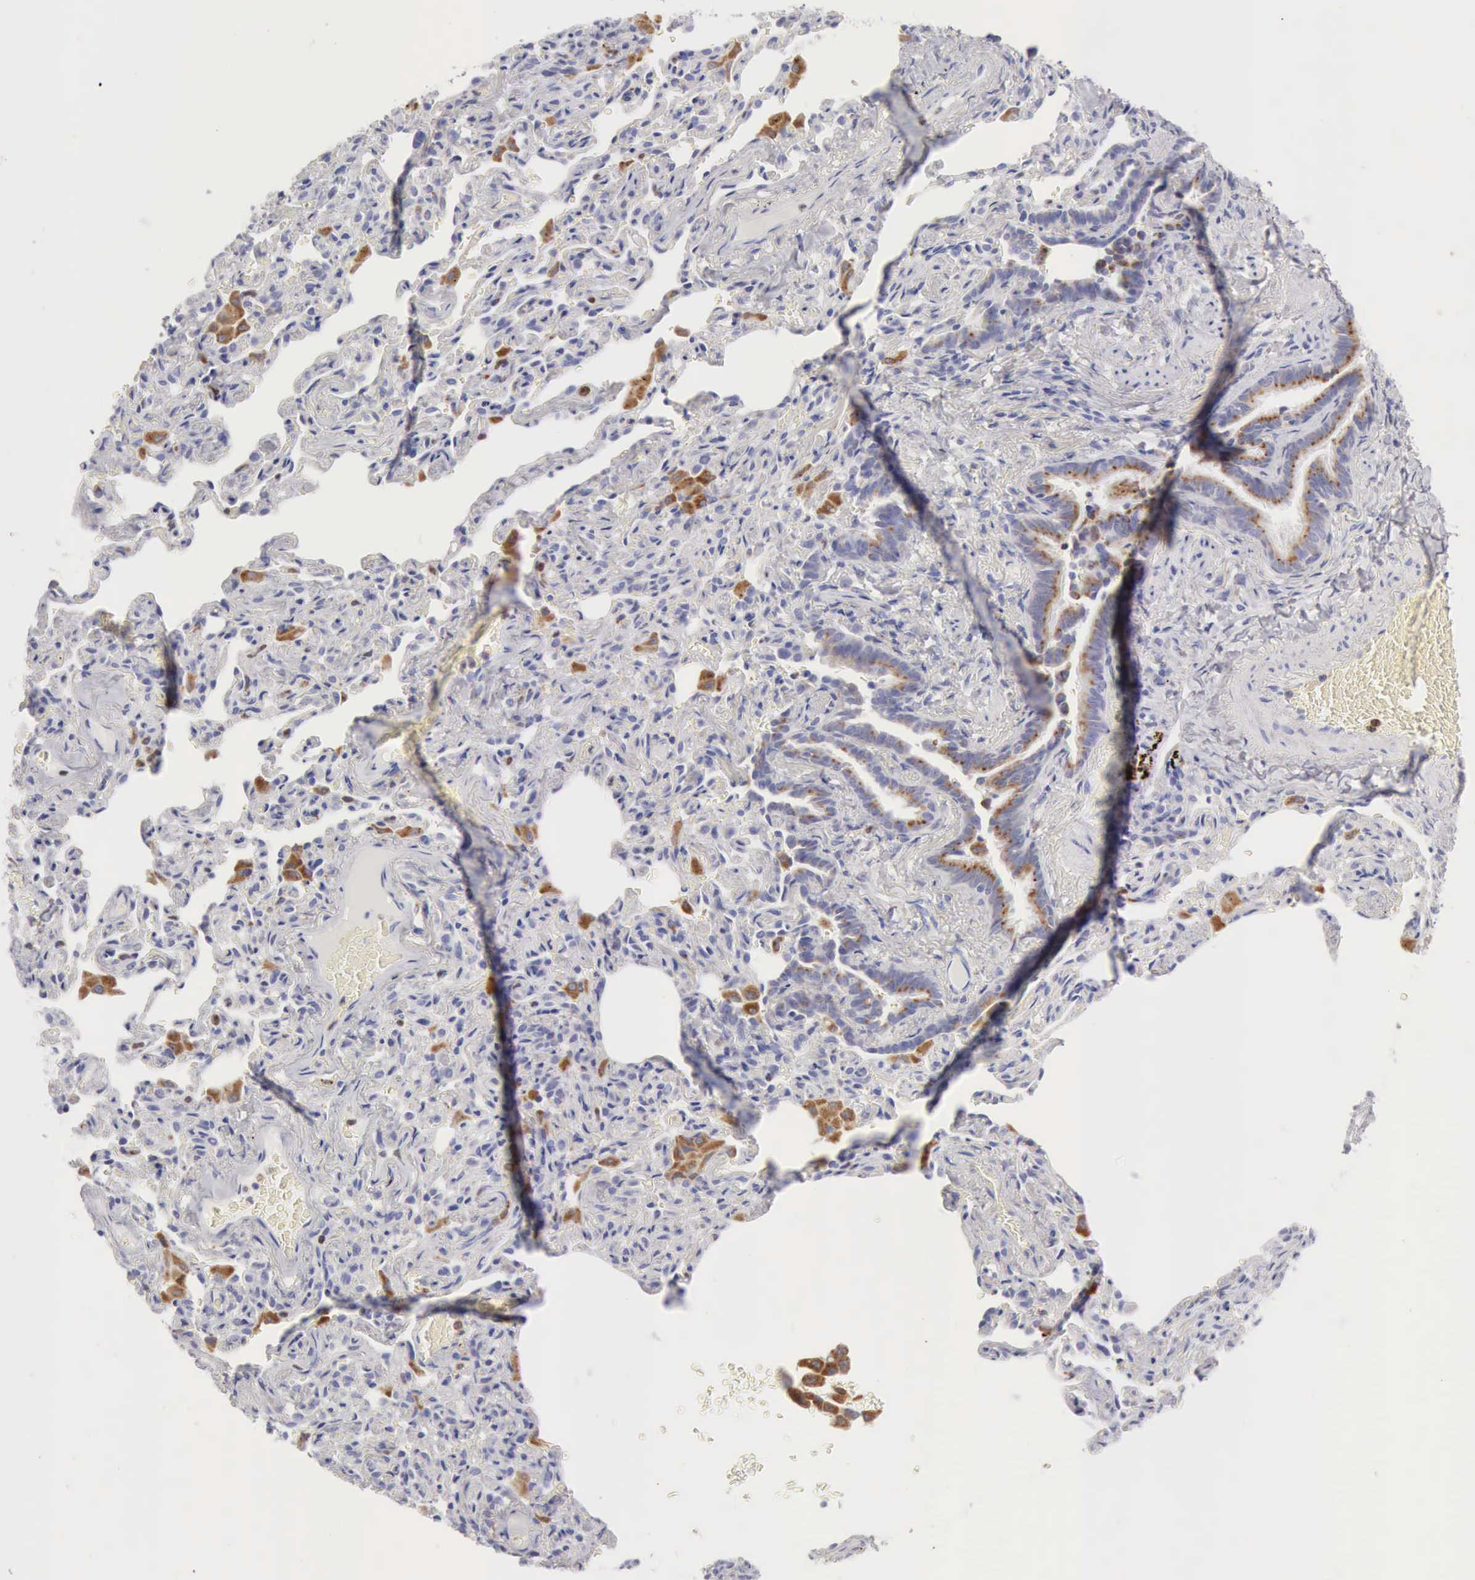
{"staining": {"intensity": "moderate", "quantity": ">75%", "location": "cytoplasmic/membranous"}, "tissue": "bronchus", "cell_type": "Respiratory epithelial cells", "image_type": "normal", "snomed": [{"axis": "morphology", "description": "Normal tissue, NOS"}, {"axis": "topography", "description": "Cartilage tissue"}, {"axis": "topography", "description": "Bronchus"}, {"axis": "topography", "description": "Lung"}], "caption": "This micrograph displays normal bronchus stained with IHC to label a protein in brown. The cytoplasmic/membranous of respiratory epithelial cells show moderate positivity for the protein. Nuclei are counter-stained blue.", "gene": "CTSS", "patient": {"sex": "male", "age": 64}}